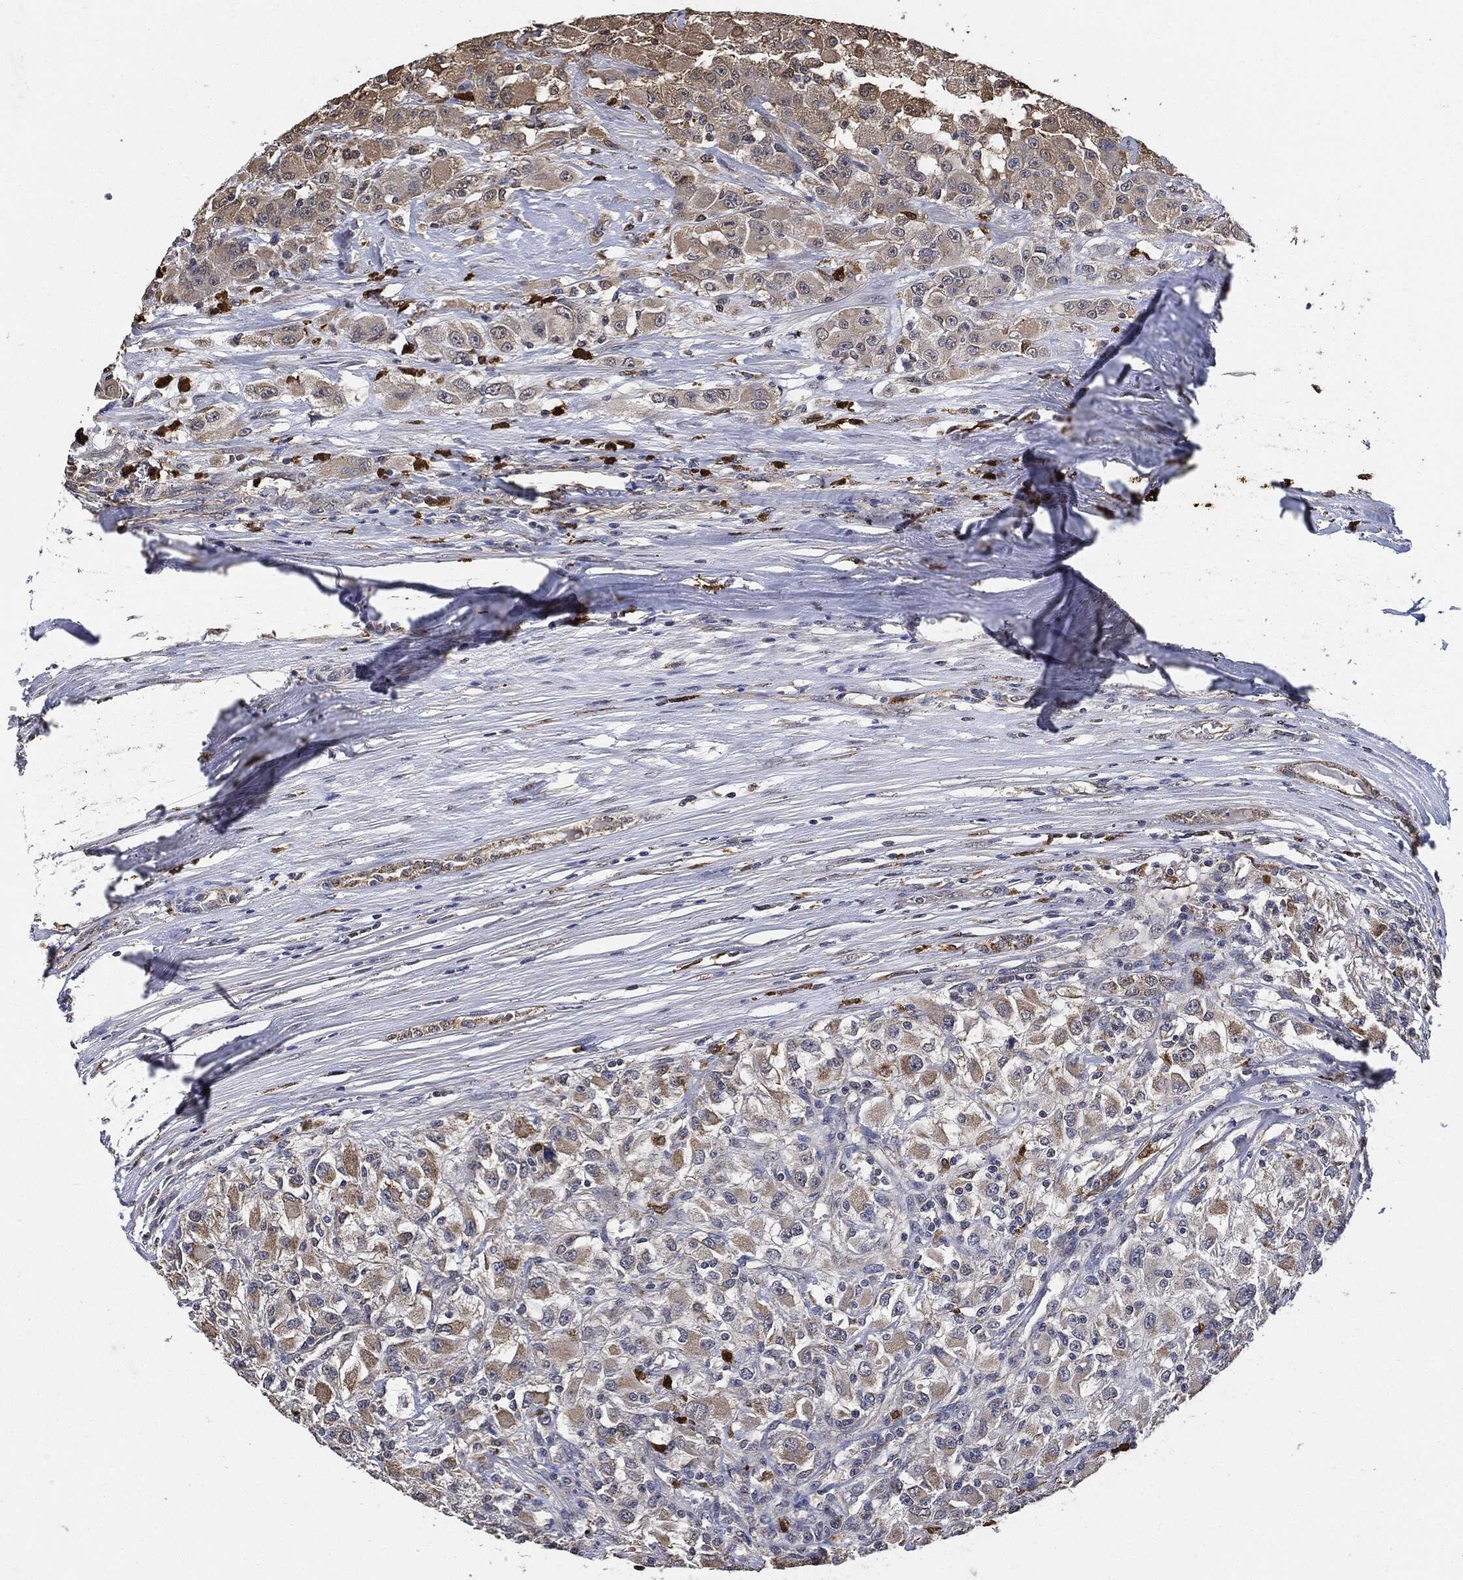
{"staining": {"intensity": "weak", "quantity": "<25%", "location": "cytoplasmic/membranous"}, "tissue": "renal cancer", "cell_type": "Tumor cells", "image_type": "cancer", "snomed": [{"axis": "morphology", "description": "Adenocarcinoma, NOS"}, {"axis": "topography", "description": "Kidney"}], "caption": "IHC image of neoplastic tissue: renal cancer stained with DAB exhibits no significant protein positivity in tumor cells. (DAB (3,3'-diaminobenzidine) immunohistochemistry with hematoxylin counter stain).", "gene": "S100A9", "patient": {"sex": "female", "age": 67}}